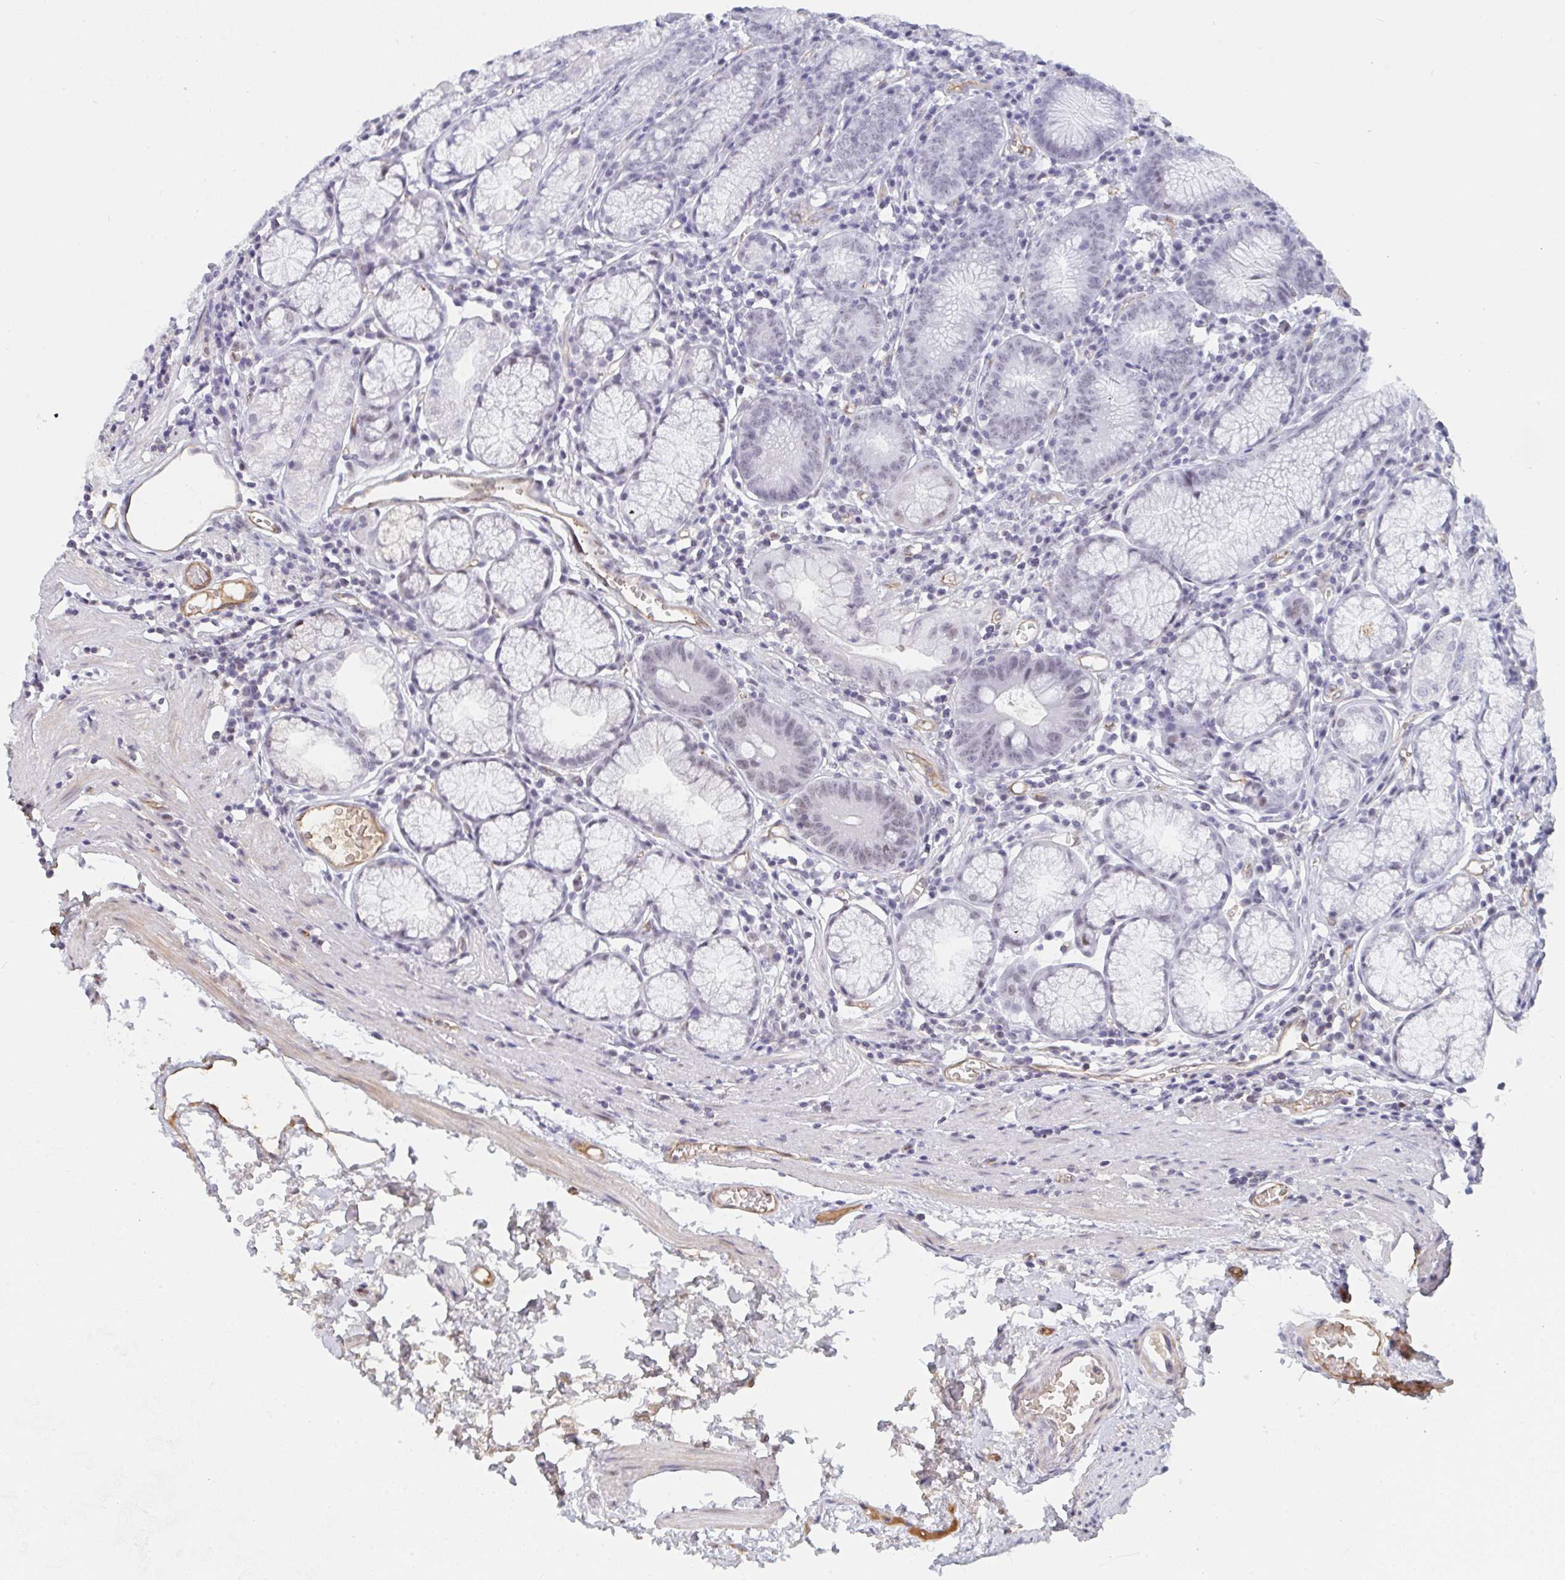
{"staining": {"intensity": "weak", "quantity": "<25%", "location": "nuclear"}, "tissue": "stomach", "cell_type": "Glandular cells", "image_type": "normal", "snomed": [{"axis": "morphology", "description": "Normal tissue, NOS"}, {"axis": "topography", "description": "Stomach"}], "caption": "DAB (3,3'-diaminobenzidine) immunohistochemical staining of unremarkable human stomach reveals no significant positivity in glandular cells.", "gene": "DSCAML1", "patient": {"sex": "male", "age": 55}}